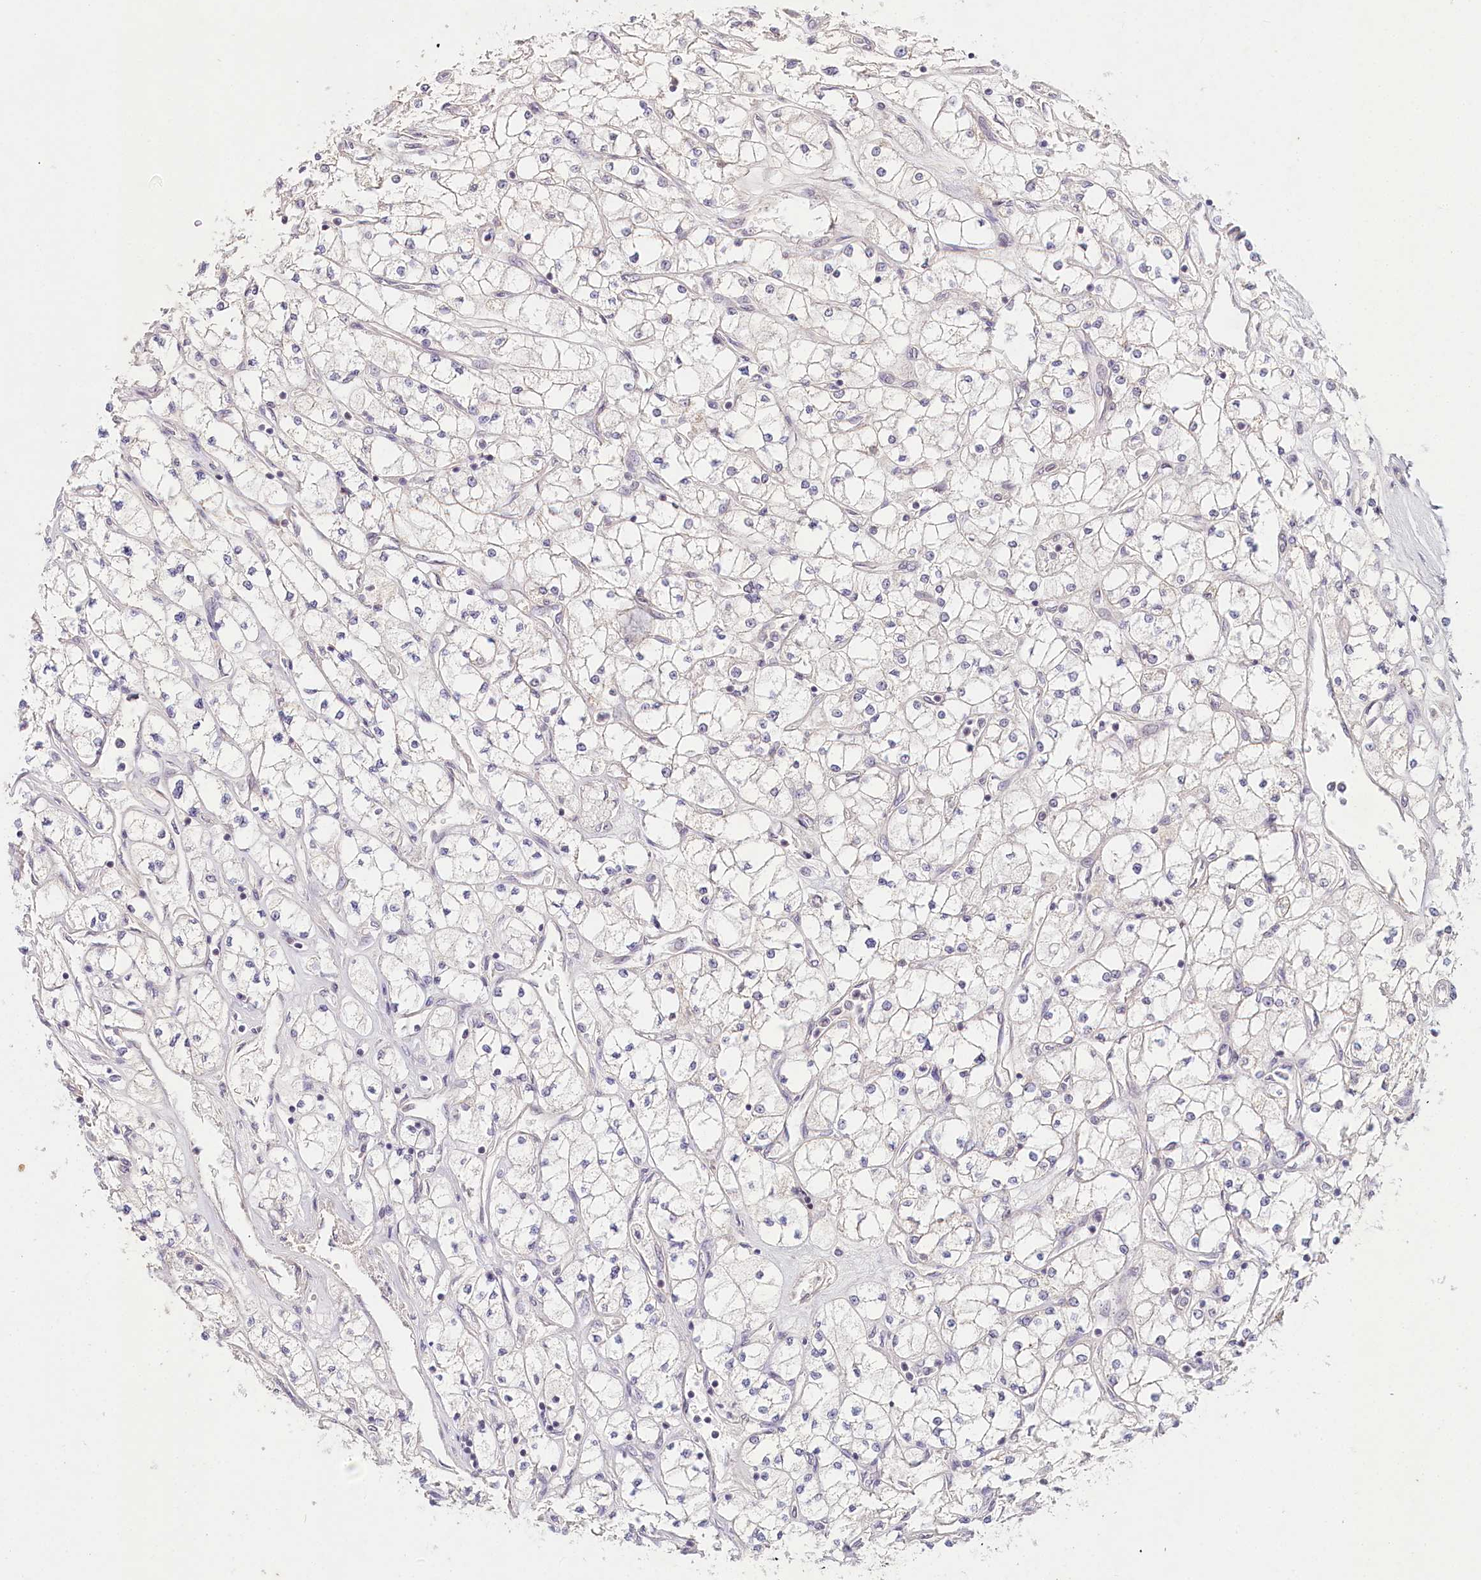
{"staining": {"intensity": "negative", "quantity": "none", "location": "none"}, "tissue": "renal cancer", "cell_type": "Tumor cells", "image_type": "cancer", "snomed": [{"axis": "morphology", "description": "Adenocarcinoma, NOS"}, {"axis": "topography", "description": "Kidney"}], "caption": "Tumor cells show no significant expression in adenocarcinoma (renal). (Immunohistochemistry, brightfield microscopy, high magnification).", "gene": "AMTN", "patient": {"sex": "male", "age": 80}}